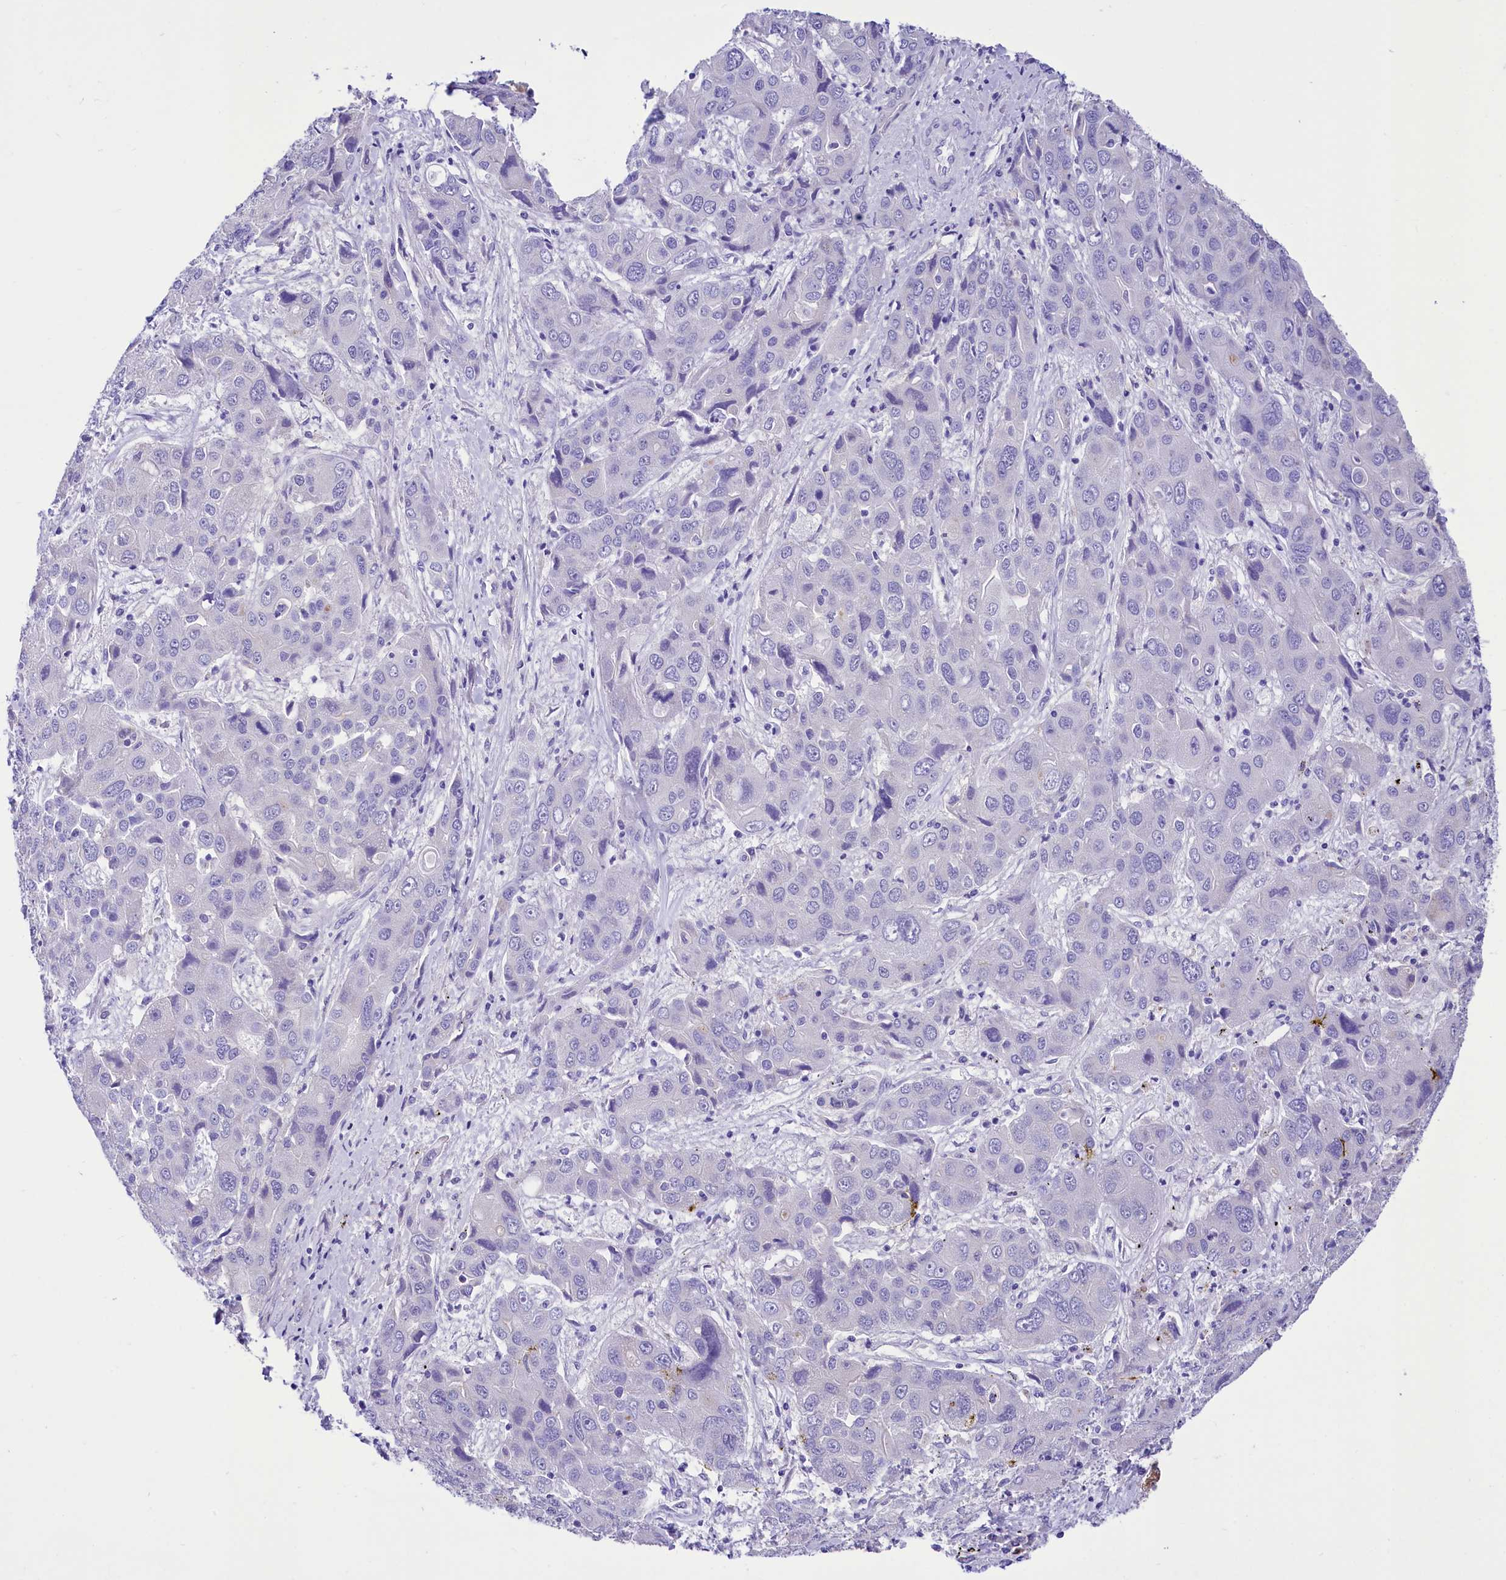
{"staining": {"intensity": "negative", "quantity": "none", "location": "none"}, "tissue": "liver cancer", "cell_type": "Tumor cells", "image_type": "cancer", "snomed": [{"axis": "morphology", "description": "Cholangiocarcinoma"}, {"axis": "topography", "description": "Liver"}], "caption": "Immunohistochemistry photomicrograph of liver cancer (cholangiocarcinoma) stained for a protein (brown), which exhibits no expression in tumor cells.", "gene": "TTC36", "patient": {"sex": "male", "age": 67}}